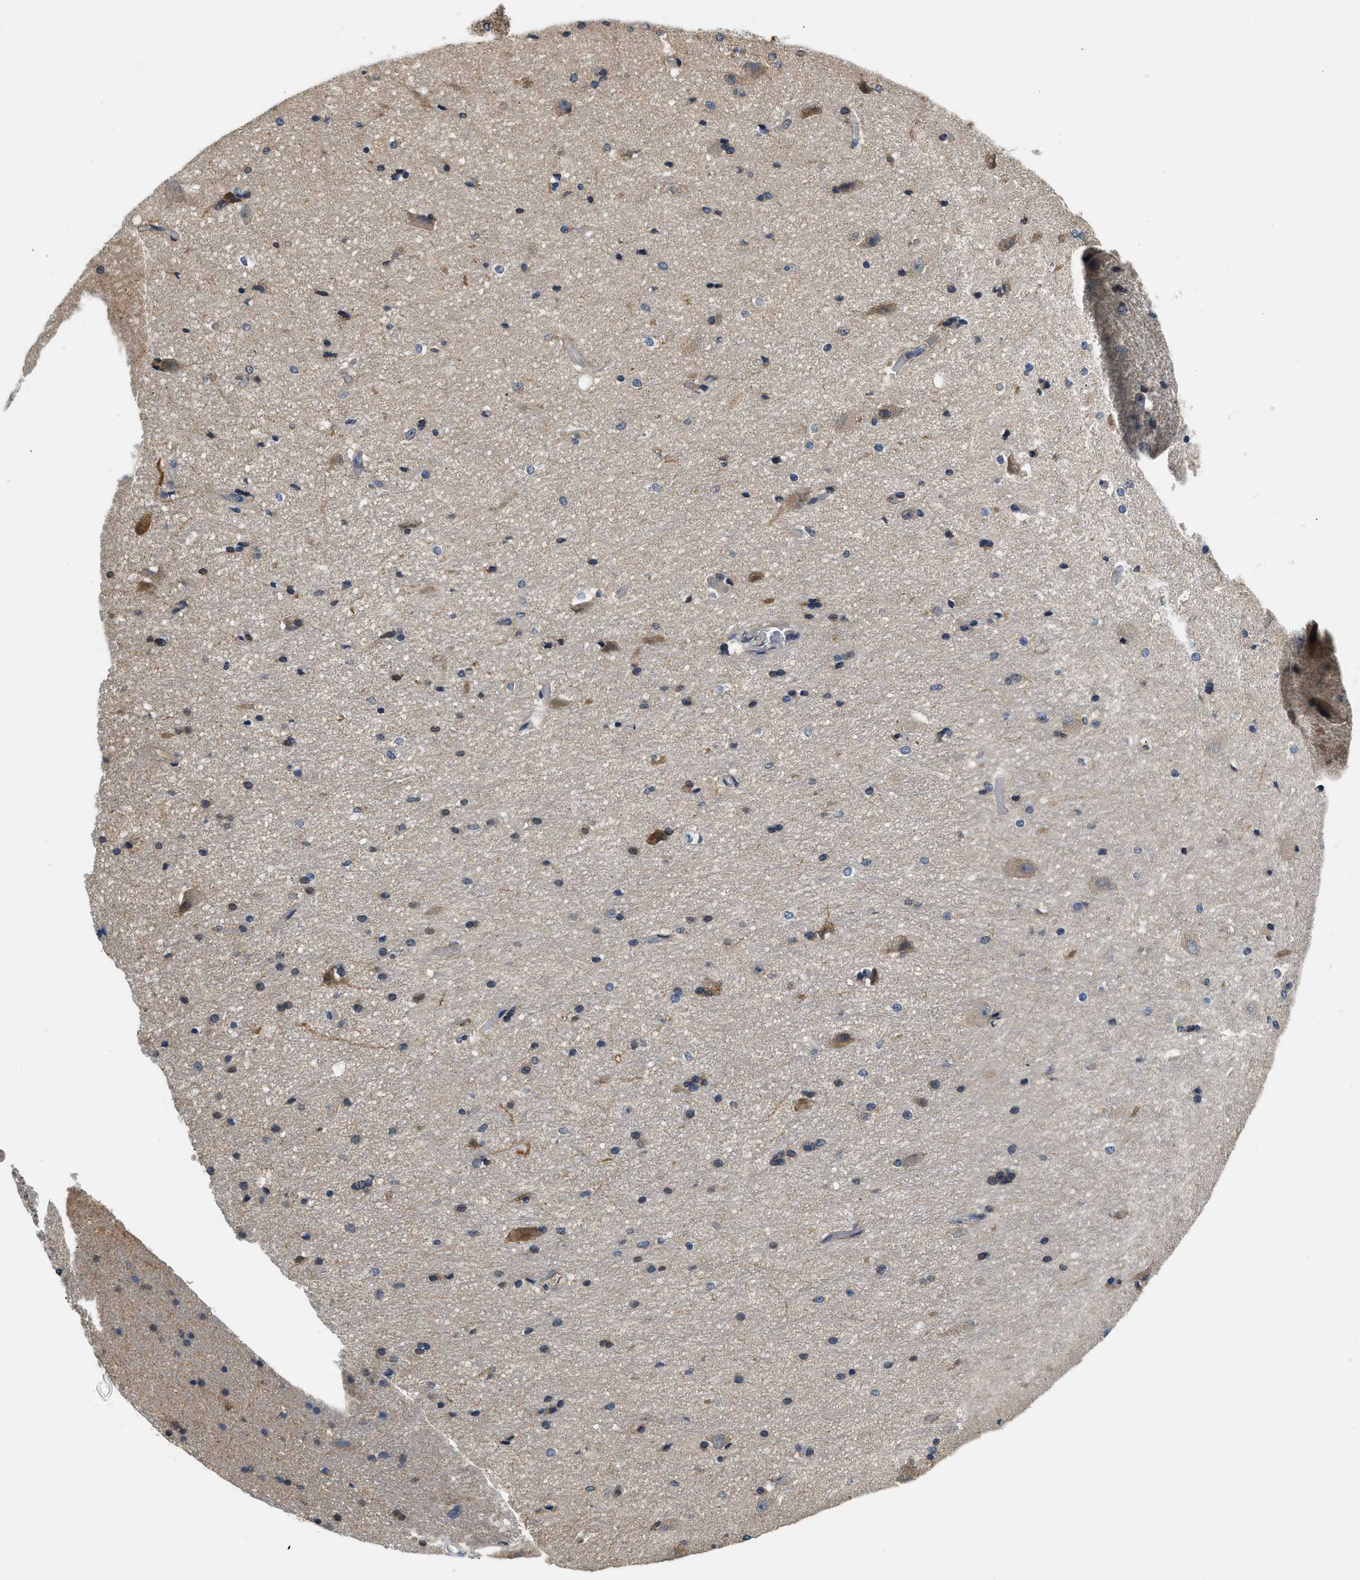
{"staining": {"intensity": "negative", "quantity": "none", "location": "none"}, "tissue": "hippocampus", "cell_type": "Glial cells", "image_type": "normal", "snomed": [{"axis": "morphology", "description": "Normal tissue, NOS"}, {"axis": "topography", "description": "Hippocampus"}], "caption": "A micrograph of hippocampus stained for a protein demonstrates no brown staining in glial cells. (Brightfield microscopy of DAB (3,3'-diaminobenzidine) IHC at high magnification).", "gene": "BCL7C", "patient": {"sex": "female", "age": 19}}